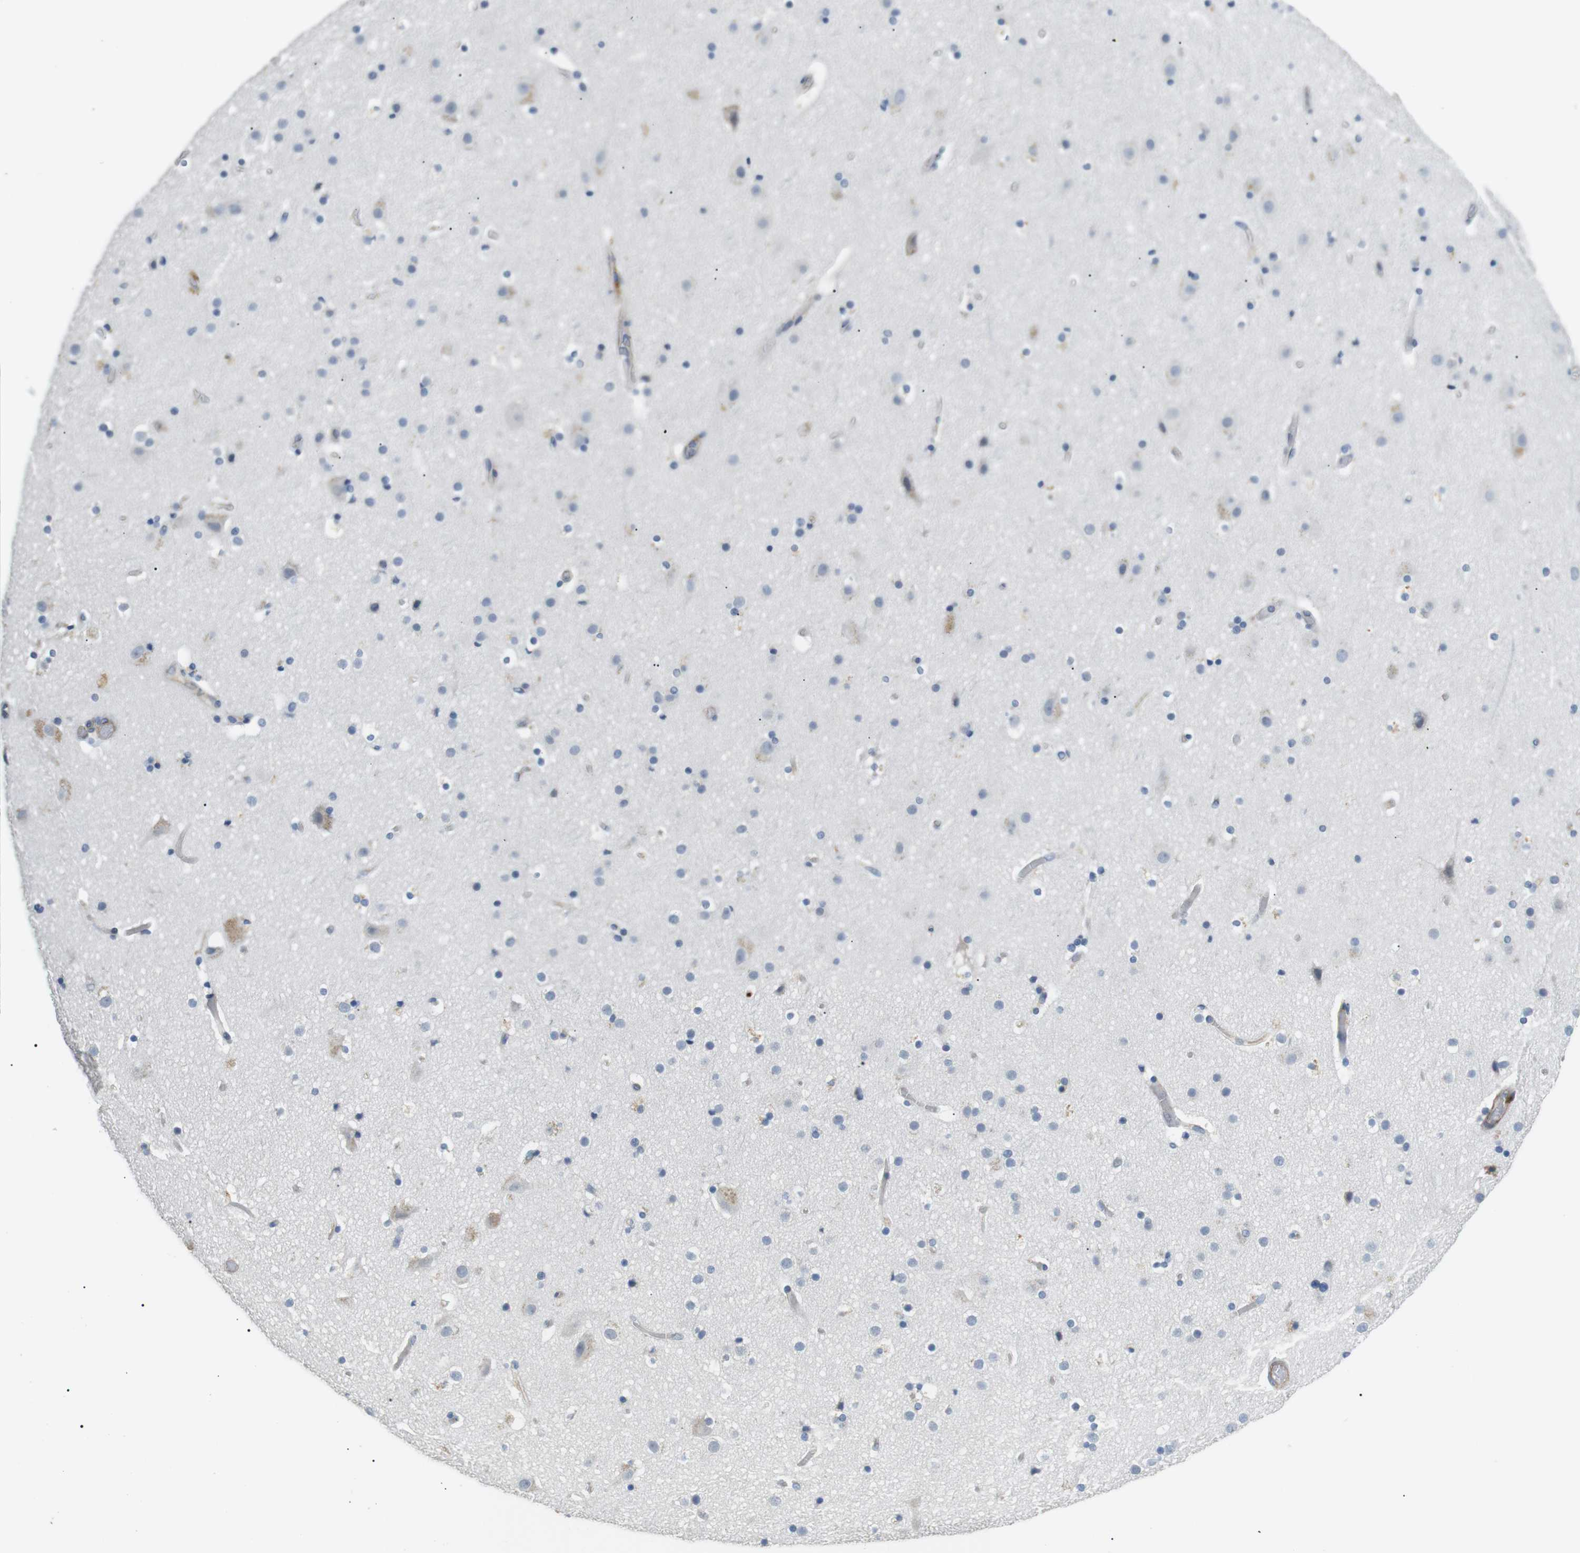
{"staining": {"intensity": "moderate", "quantity": "<25%", "location": "cytoplasmic/membranous"}, "tissue": "cerebral cortex", "cell_type": "Endothelial cells", "image_type": "normal", "snomed": [{"axis": "morphology", "description": "Normal tissue, NOS"}, {"axis": "topography", "description": "Cerebral cortex"}], "caption": "Immunohistochemistry of normal cerebral cortex reveals low levels of moderate cytoplasmic/membranous staining in approximately <25% of endothelial cells. Nuclei are stained in blue.", "gene": "GZMM", "patient": {"sex": "male", "age": 57}}